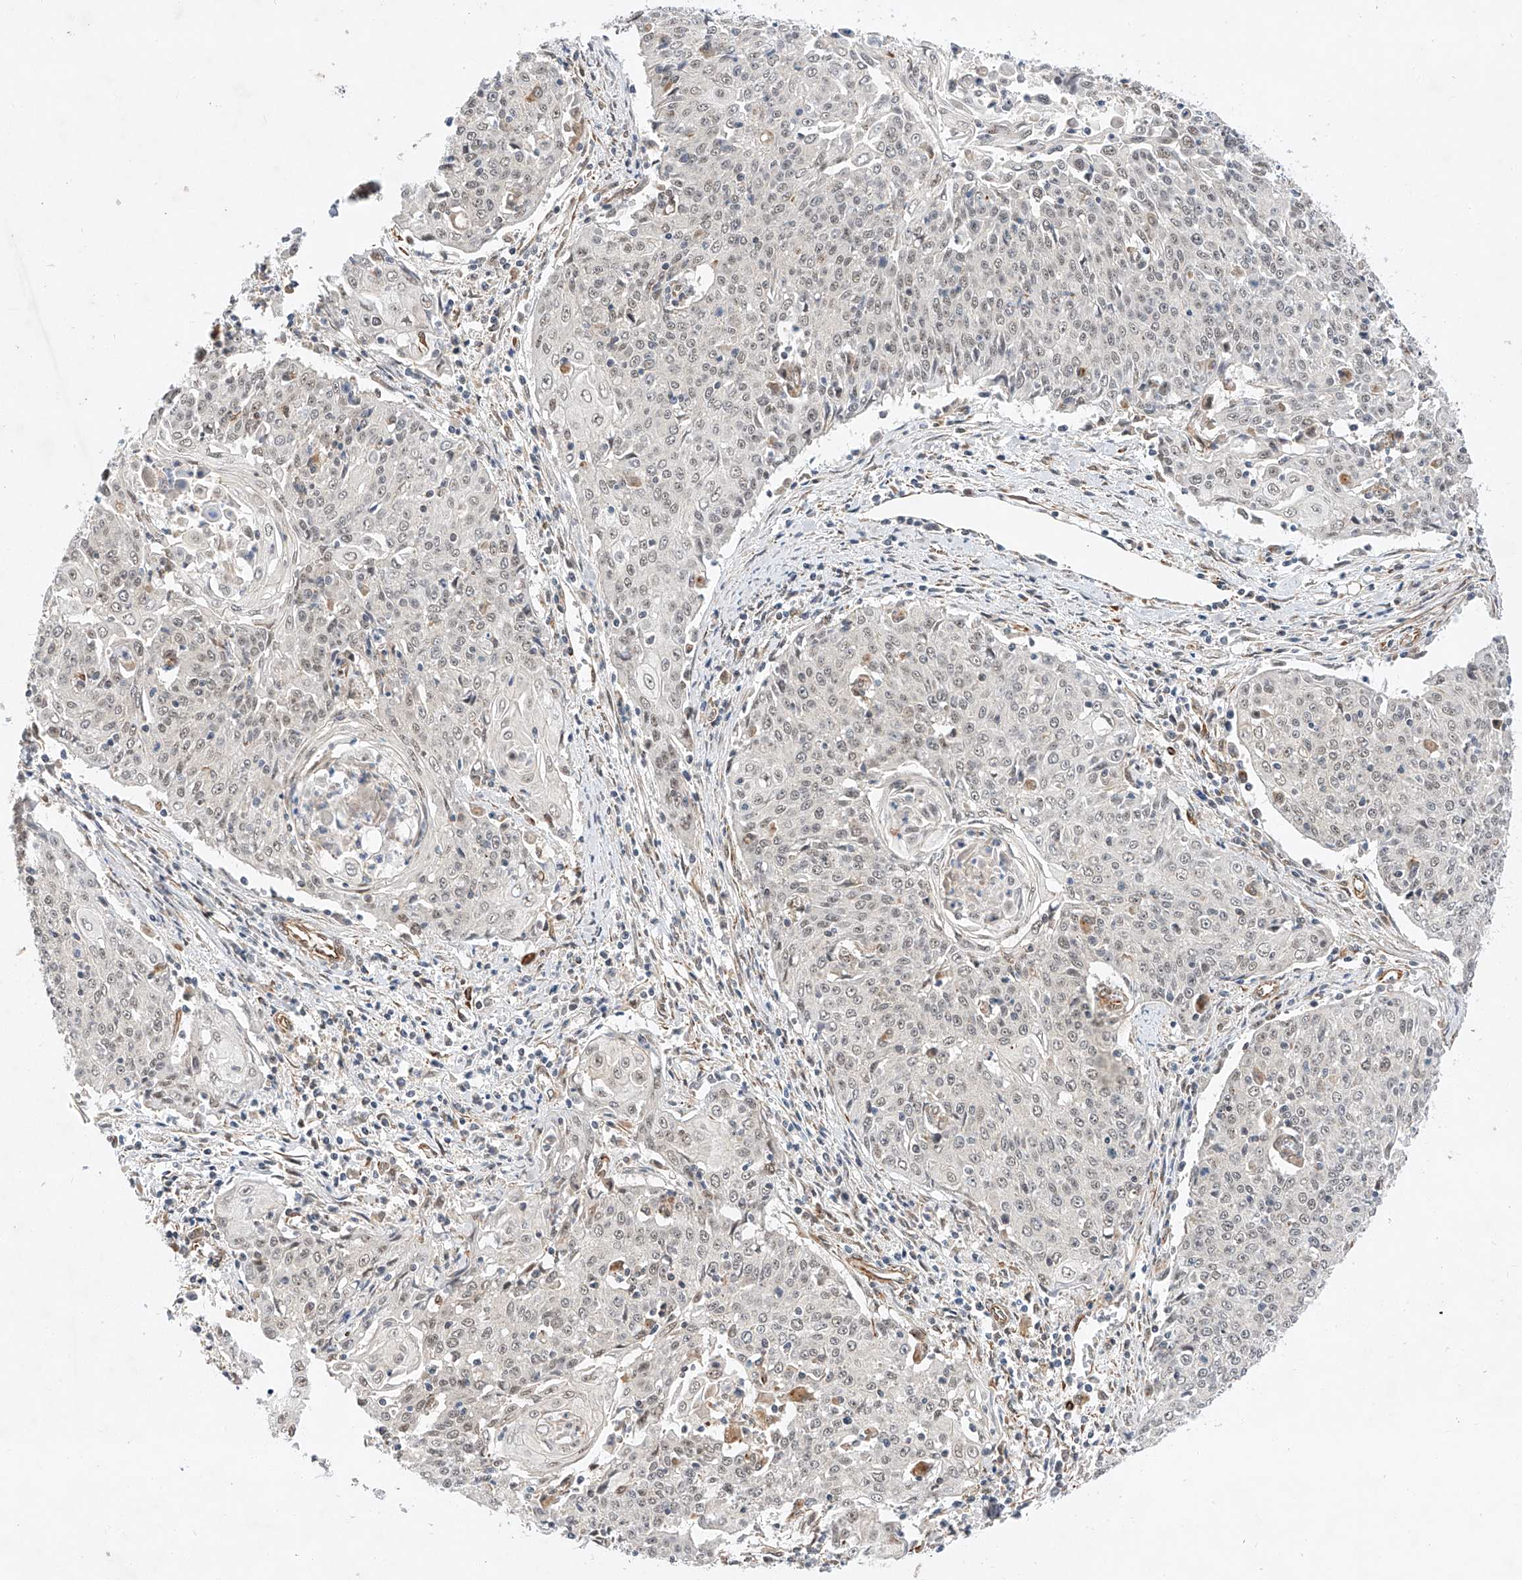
{"staining": {"intensity": "weak", "quantity": "<25%", "location": "nuclear"}, "tissue": "cervical cancer", "cell_type": "Tumor cells", "image_type": "cancer", "snomed": [{"axis": "morphology", "description": "Squamous cell carcinoma, NOS"}, {"axis": "topography", "description": "Cervix"}], "caption": "Immunohistochemistry image of neoplastic tissue: cervical cancer stained with DAB (3,3'-diaminobenzidine) displays no significant protein positivity in tumor cells. The staining was performed using DAB to visualize the protein expression in brown, while the nuclei were stained in blue with hematoxylin (Magnification: 20x).", "gene": "AMD1", "patient": {"sex": "female", "age": 48}}